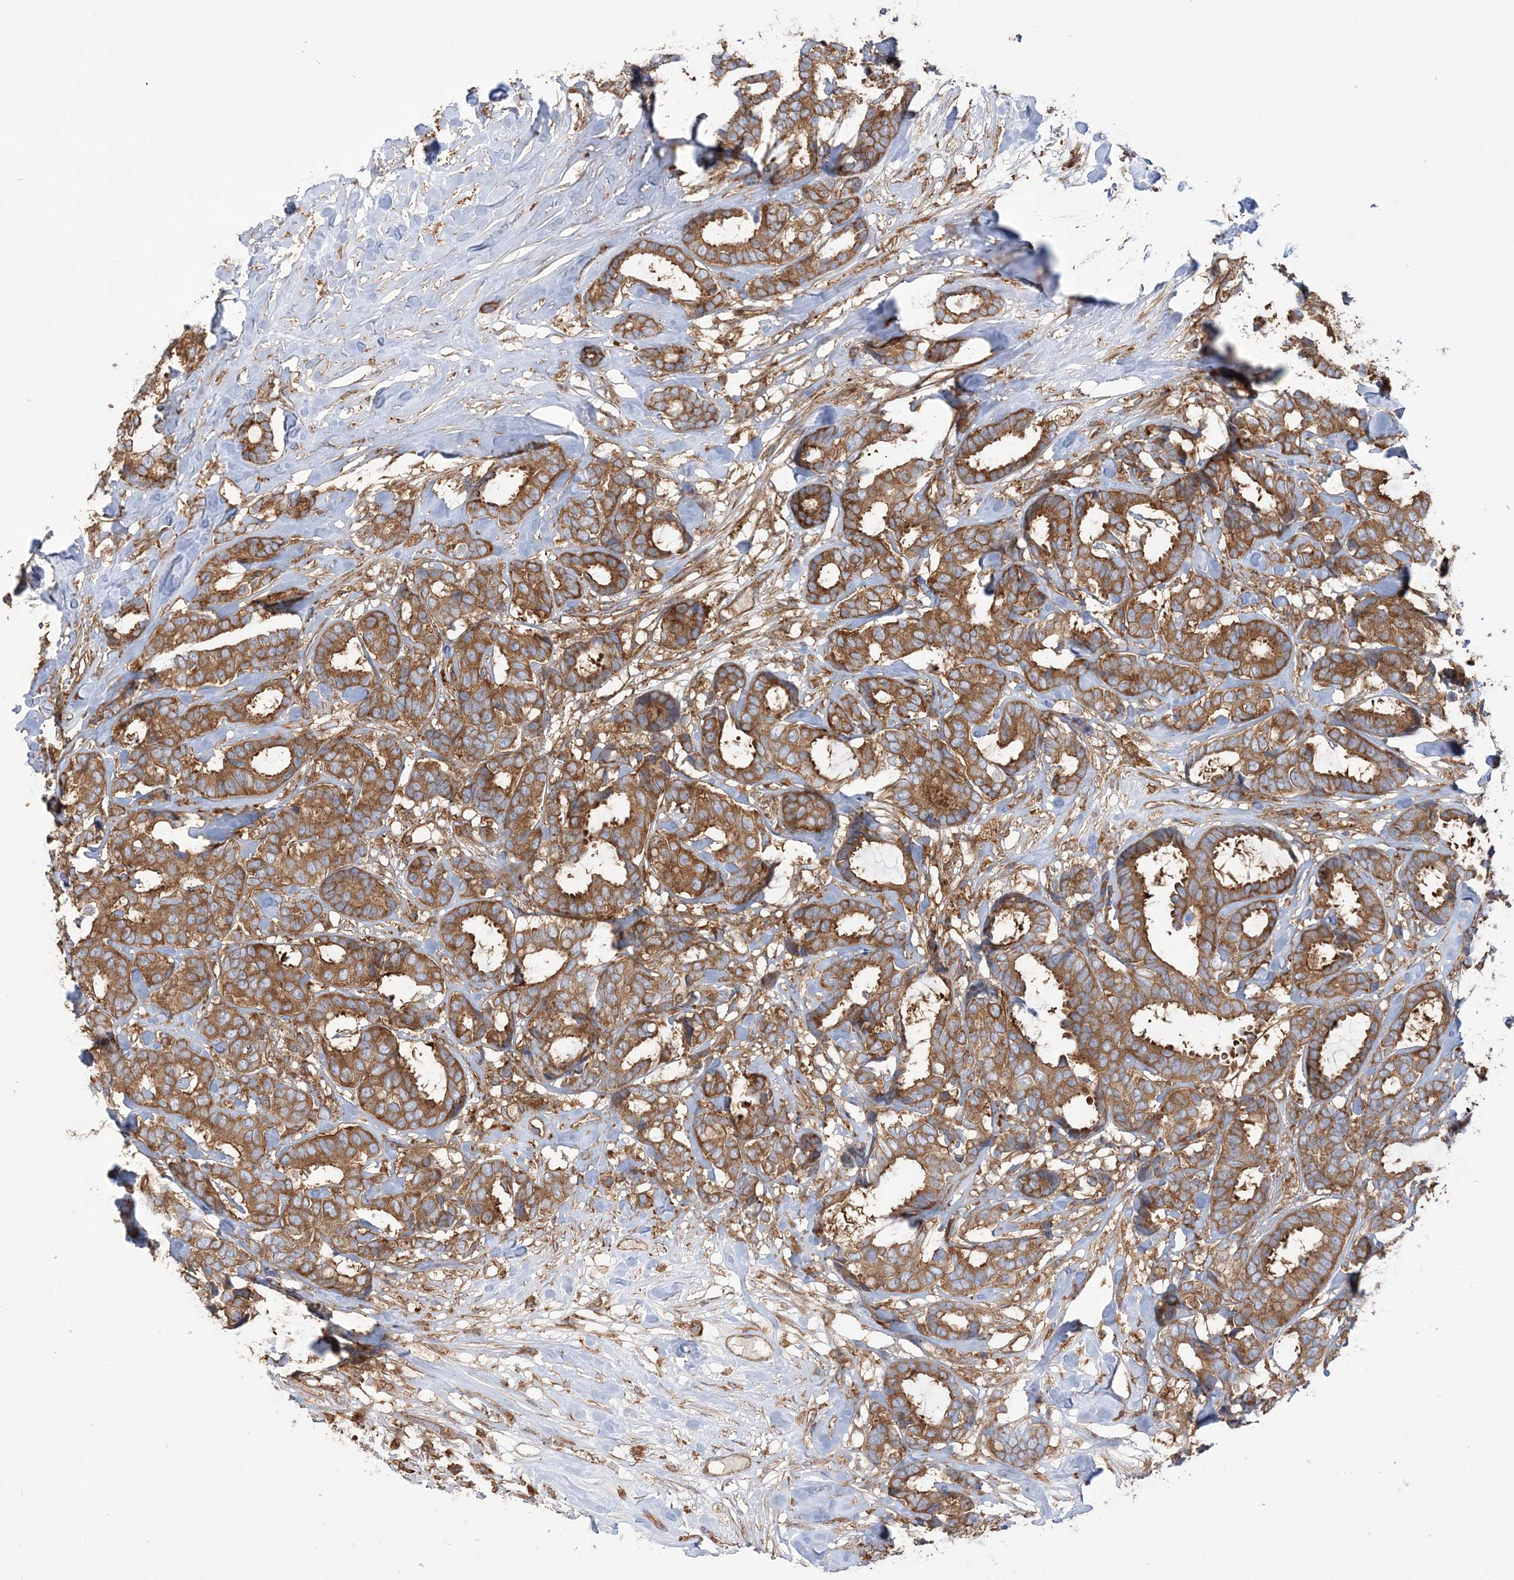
{"staining": {"intensity": "moderate", "quantity": ">75%", "location": "cytoplasmic/membranous"}, "tissue": "breast cancer", "cell_type": "Tumor cells", "image_type": "cancer", "snomed": [{"axis": "morphology", "description": "Duct carcinoma"}, {"axis": "topography", "description": "Breast"}], "caption": "There is medium levels of moderate cytoplasmic/membranous positivity in tumor cells of breast infiltrating ductal carcinoma, as demonstrated by immunohistochemical staining (brown color).", "gene": "TBC1D5", "patient": {"sex": "female", "age": 87}}